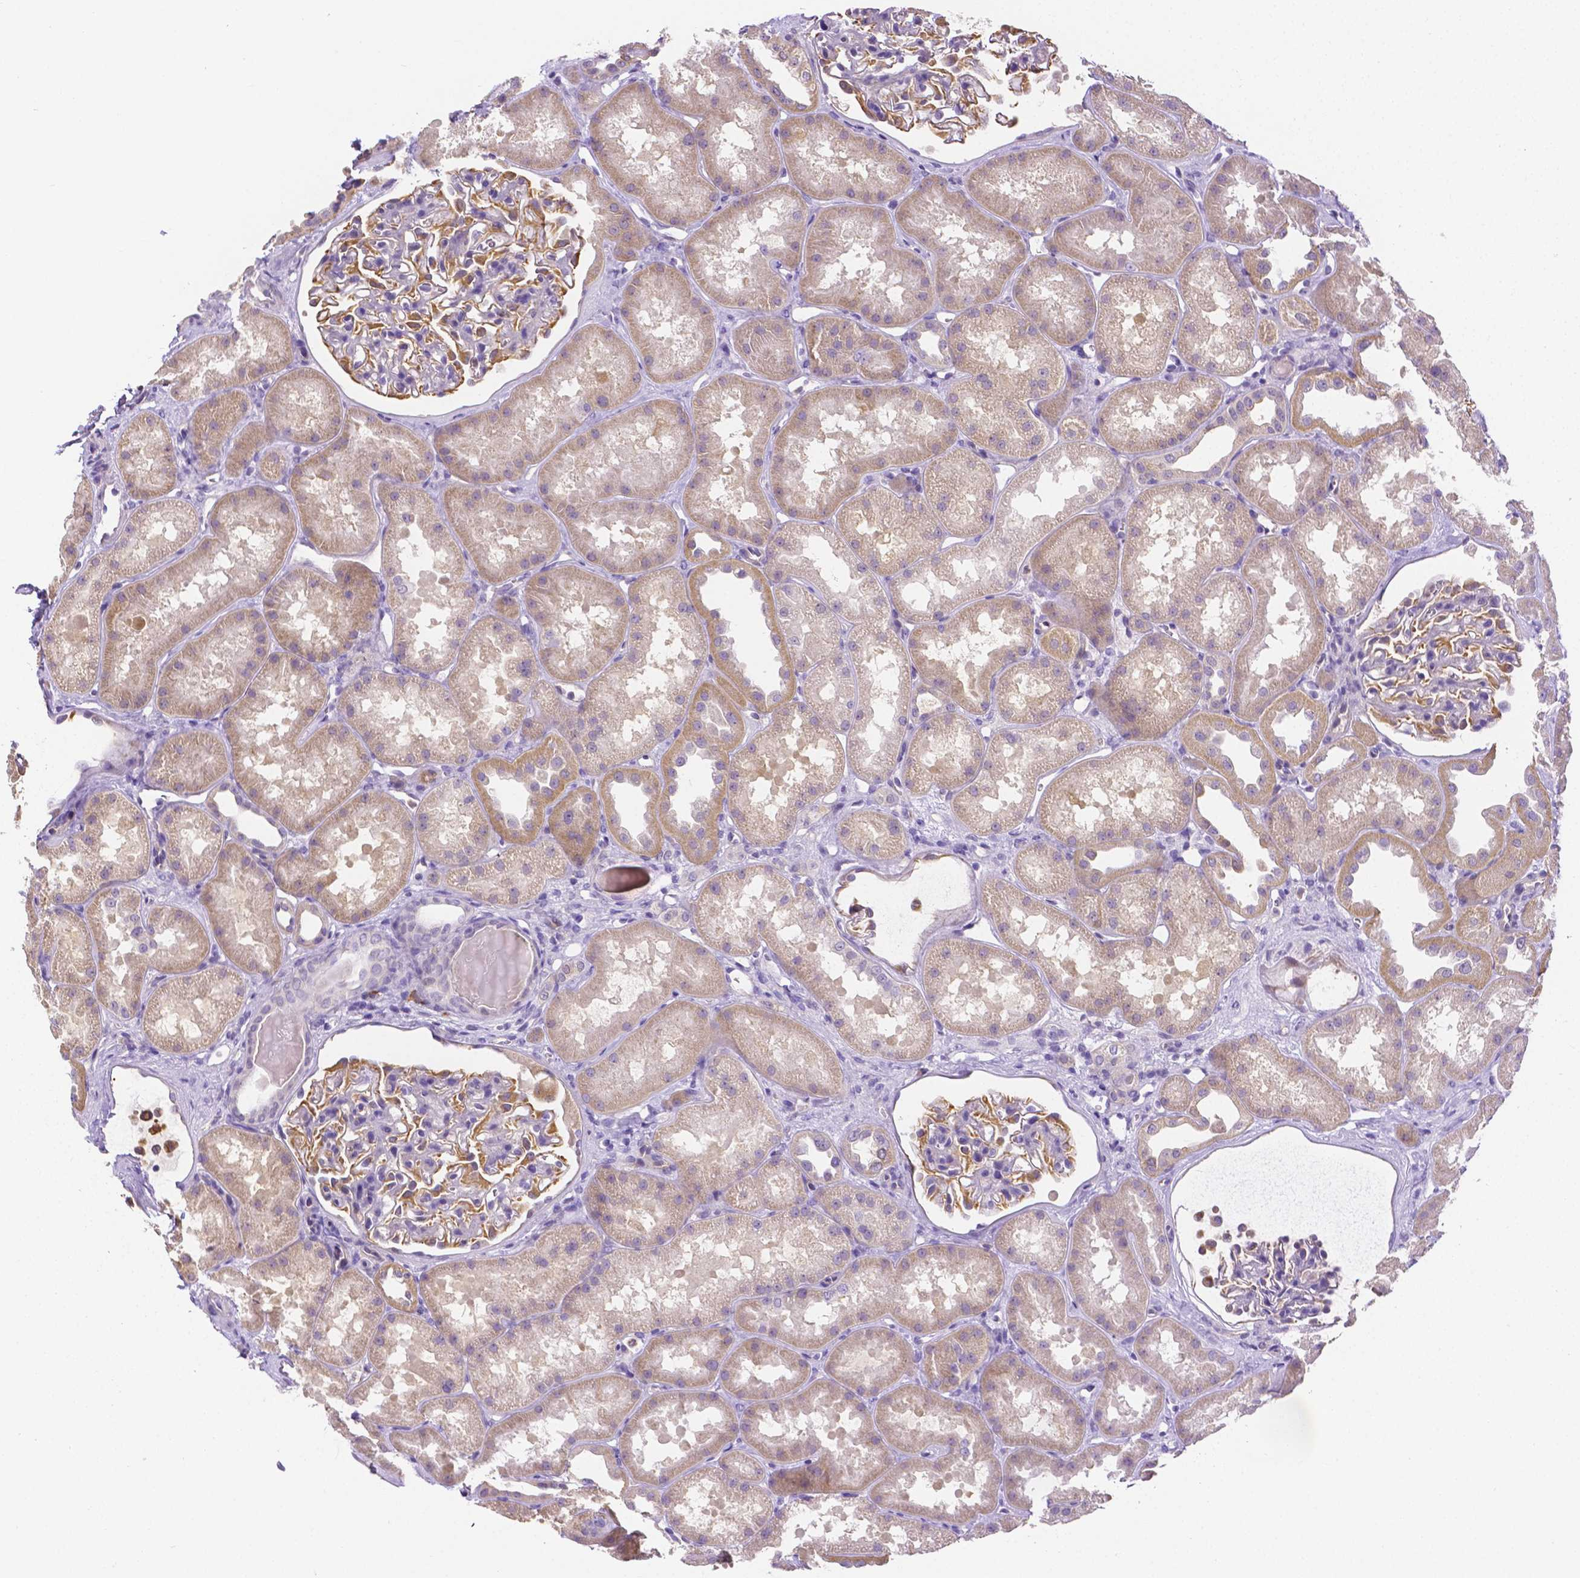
{"staining": {"intensity": "negative", "quantity": "none", "location": "none"}, "tissue": "kidney", "cell_type": "Cells in glomeruli", "image_type": "normal", "snomed": [{"axis": "morphology", "description": "Normal tissue, NOS"}, {"axis": "topography", "description": "Kidney"}], "caption": "Human kidney stained for a protein using immunohistochemistry displays no staining in cells in glomeruli.", "gene": "NXPH2", "patient": {"sex": "male", "age": 61}}